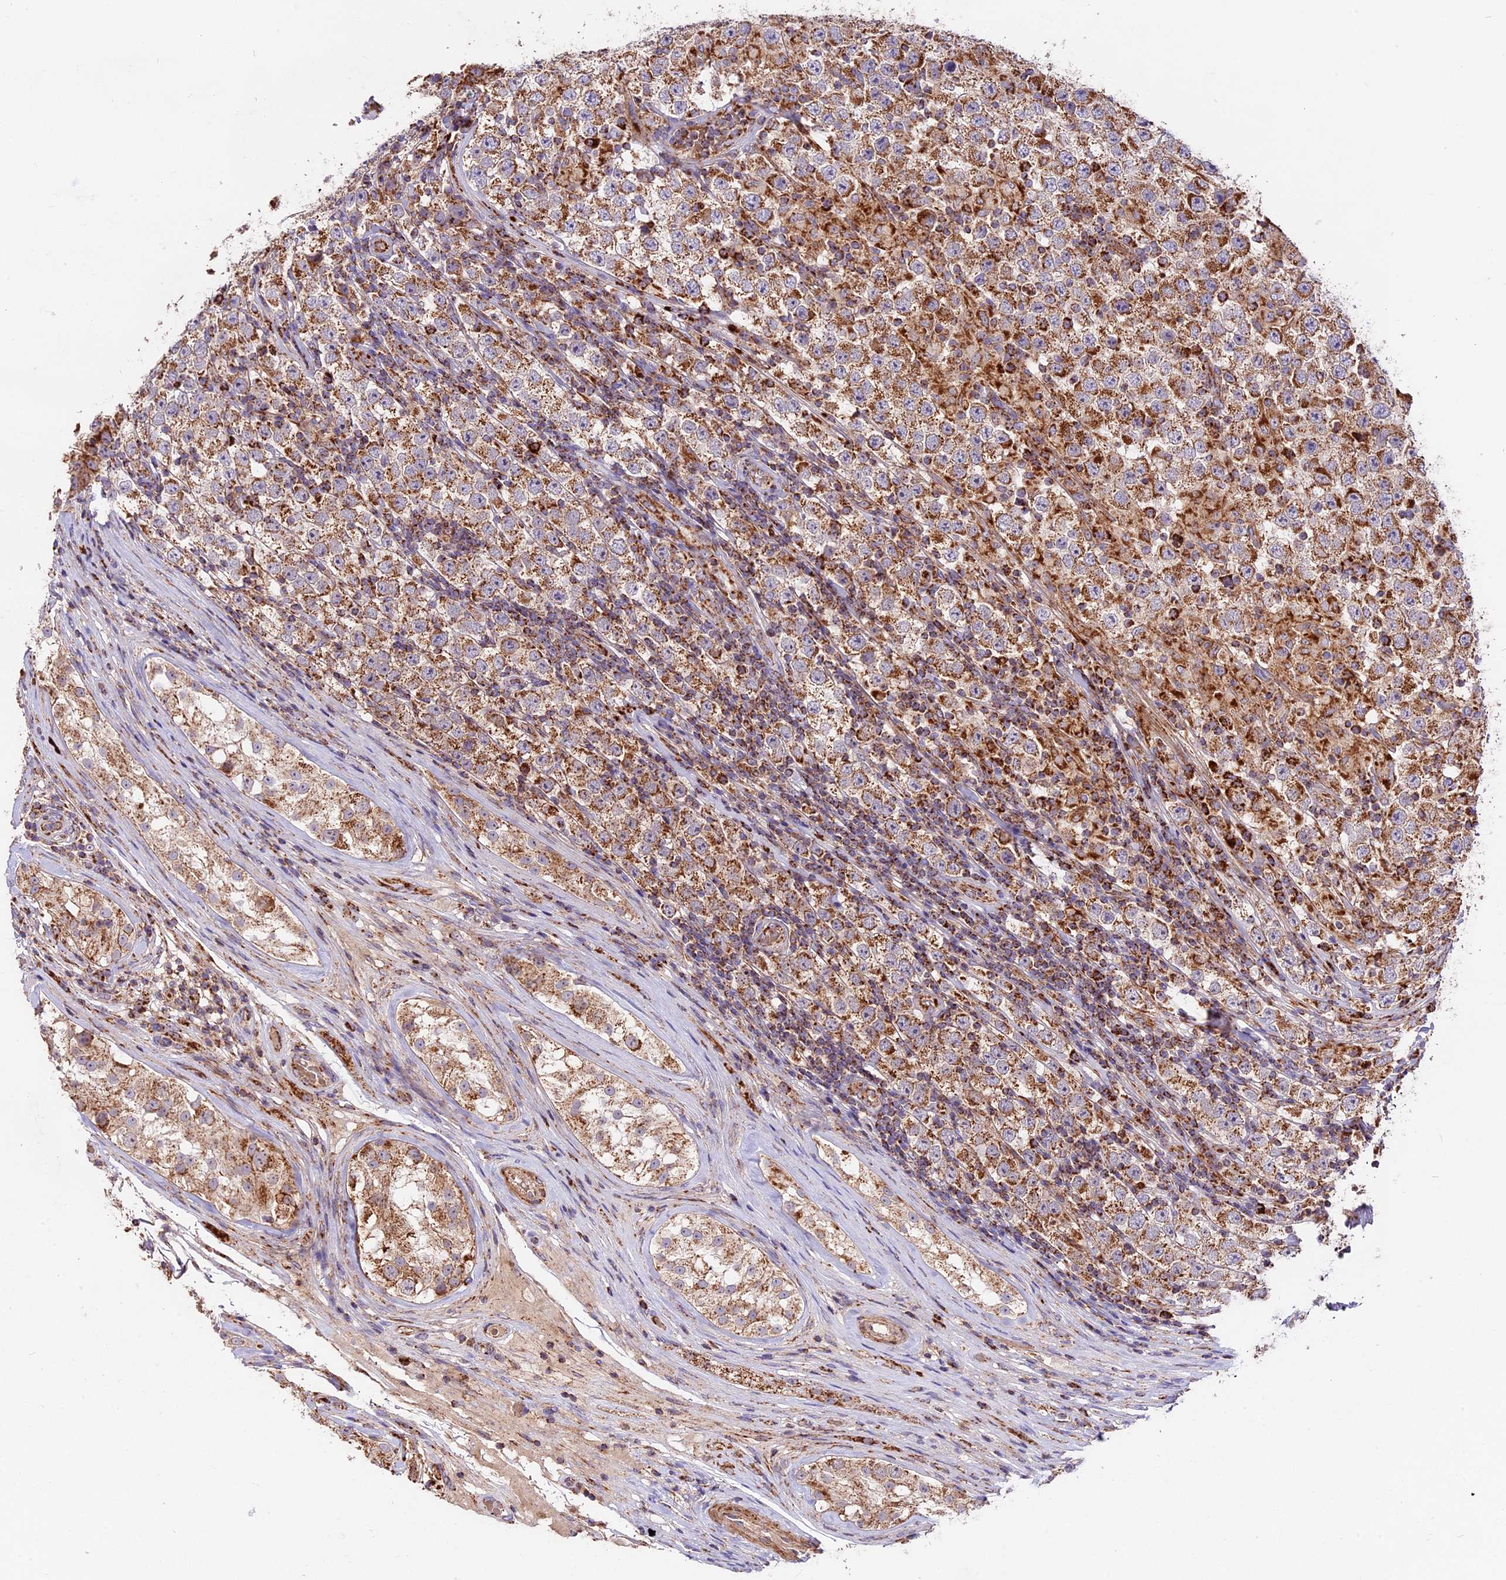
{"staining": {"intensity": "strong", "quantity": ">75%", "location": "cytoplasmic/membranous"}, "tissue": "testis cancer", "cell_type": "Tumor cells", "image_type": "cancer", "snomed": [{"axis": "morphology", "description": "Normal tissue, NOS"}, {"axis": "morphology", "description": "Urothelial carcinoma, High grade"}, {"axis": "morphology", "description": "Seminoma, NOS"}, {"axis": "morphology", "description": "Carcinoma, Embryonal, NOS"}, {"axis": "topography", "description": "Urinary bladder"}, {"axis": "topography", "description": "Testis"}], "caption": "Brown immunohistochemical staining in seminoma (testis) reveals strong cytoplasmic/membranous positivity in approximately >75% of tumor cells.", "gene": "NDUFA8", "patient": {"sex": "male", "age": 41}}